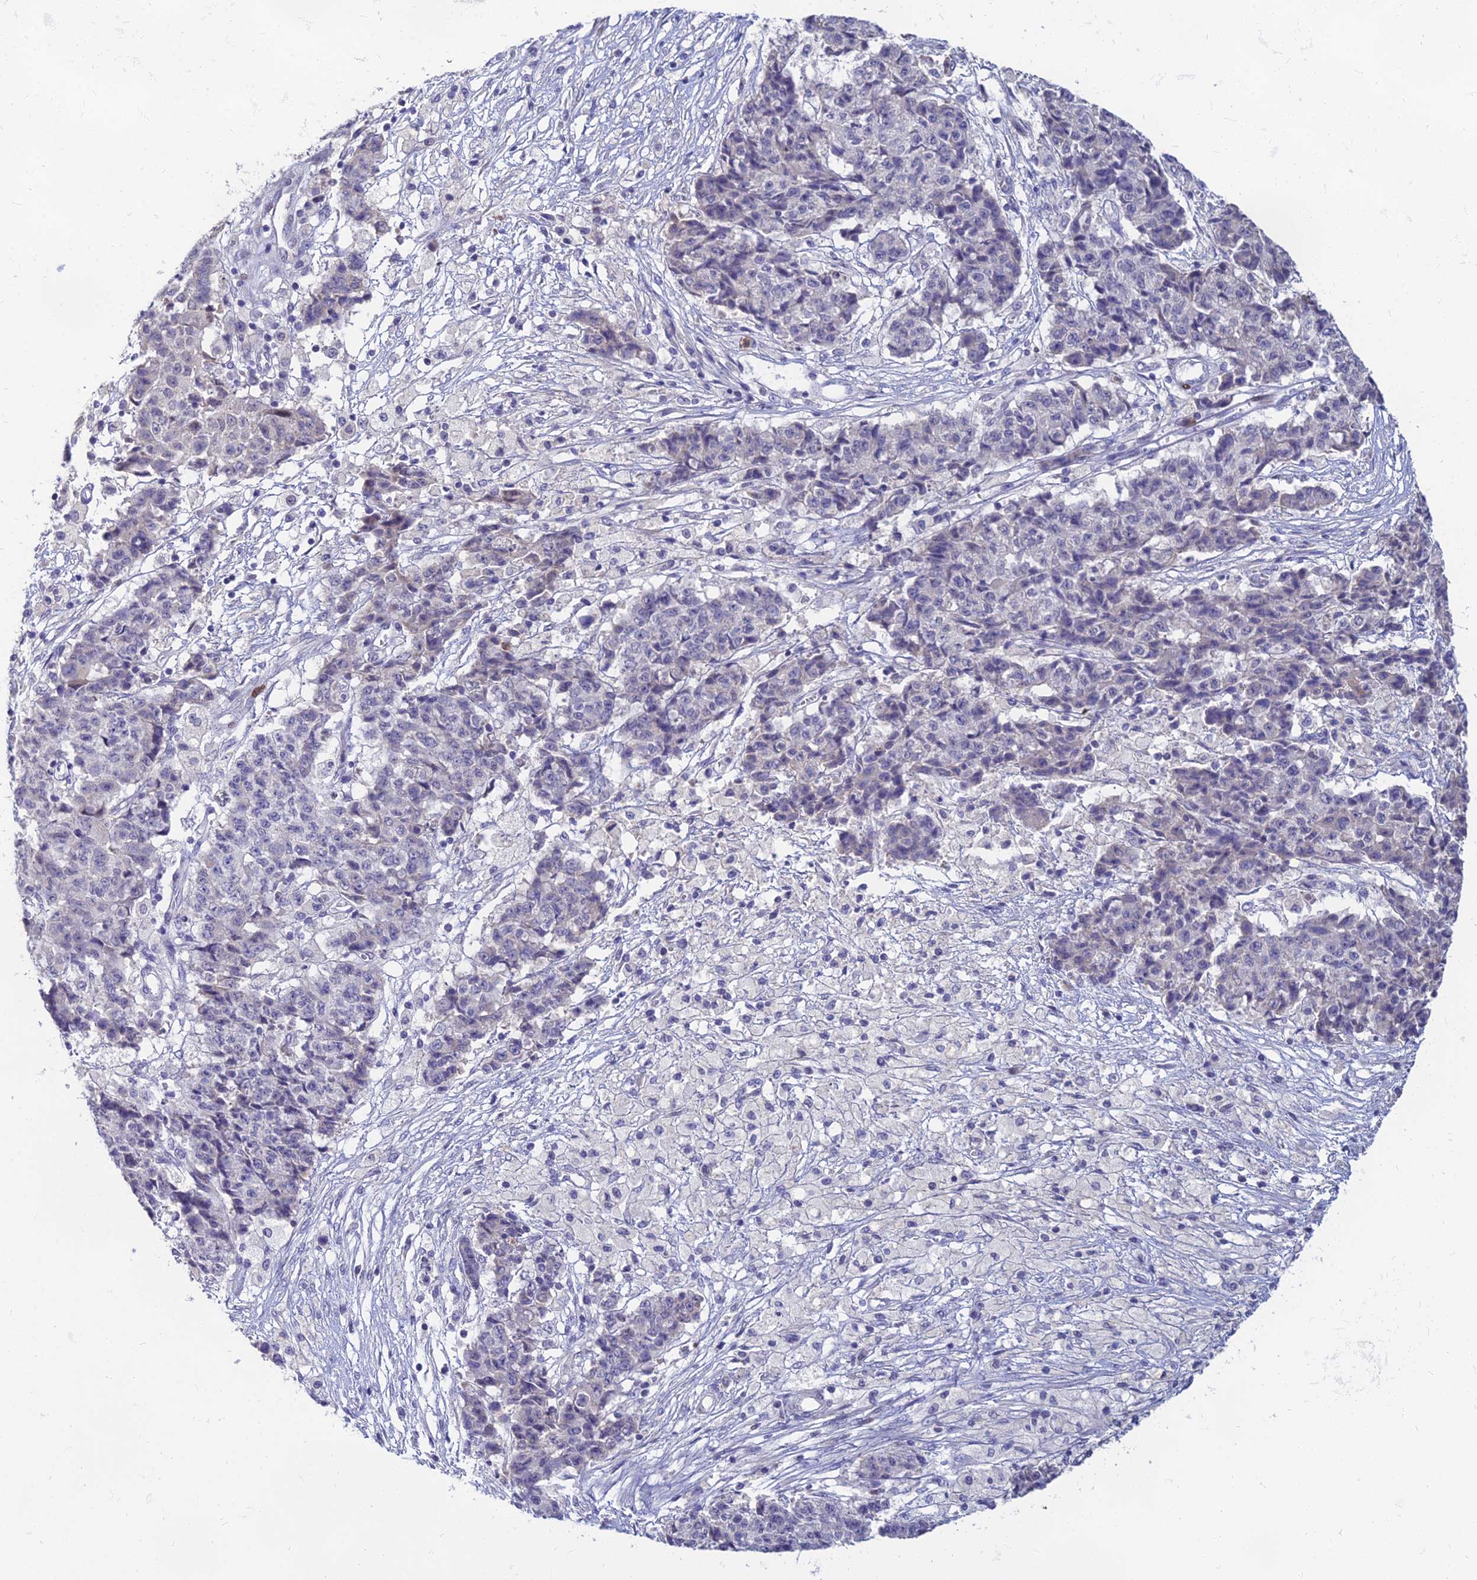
{"staining": {"intensity": "negative", "quantity": "none", "location": "none"}, "tissue": "ovarian cancer", "cell_type": "Tumor cells", "image_type": "cancer", "snomed": [{"axis": "morphology", "description": "Carcinoma, endometroid"}, {"axis": "topography", "description": "Ovary"}], "caption": "Immunohistochemistry (IHC) photomicrograph of neoplastic tissue: human ovarian endometroid carcinoma stained with DAB (3,3'-diaminobenzidine) demonstrates no significant protein expression in tumor cells.", "gene": "GOLGA6D", "patient": {"sex": "female", "age": 42}}